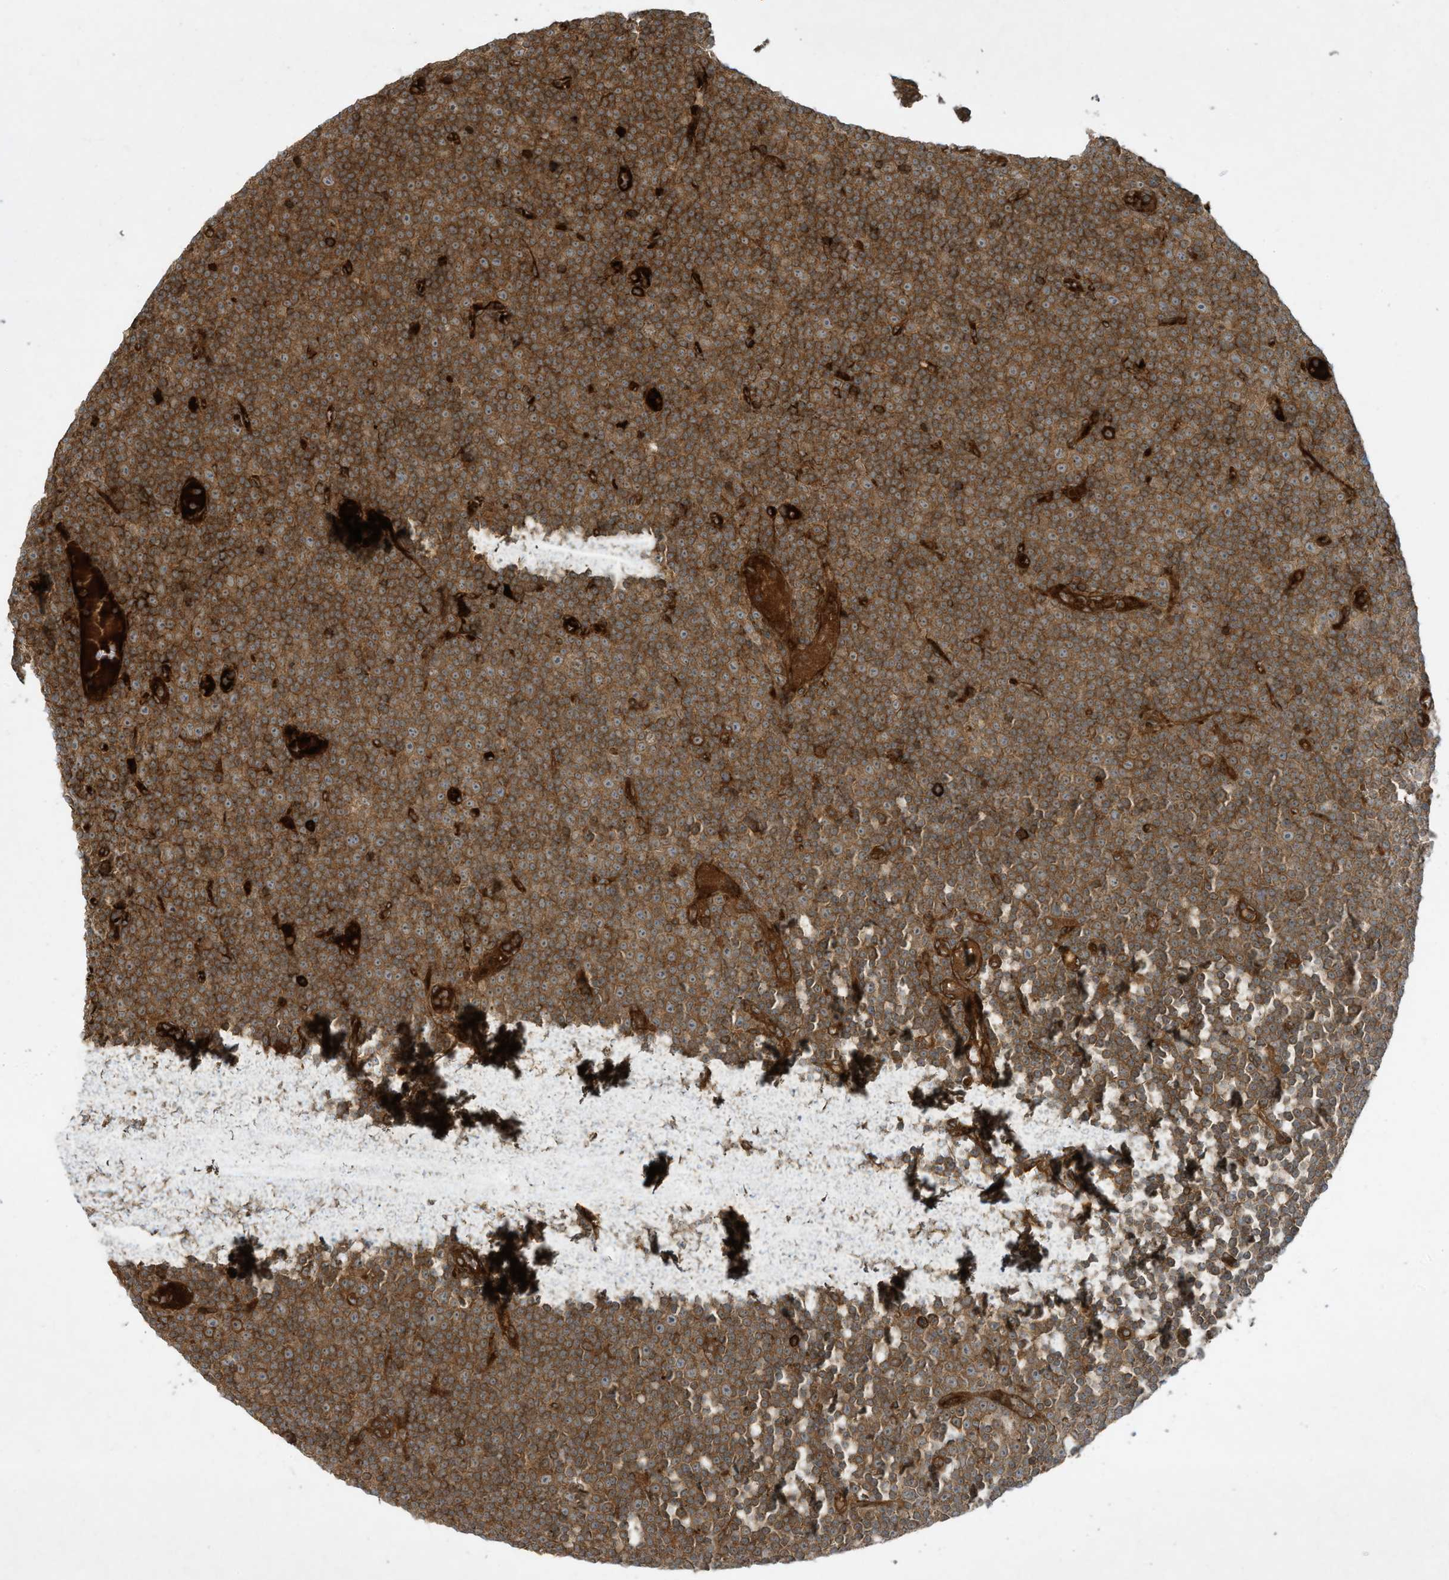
{"staining": {"intensity": "moderate", "quantity": ">75%", "location": "cytoplasmic/membranous"}, "tissue": "lymphoma", "cell_type": "Tumor cells", "image_type": "cancer", "snomed": [{"axis": "morphology", "description": "Malignant lymphoma, non-Hodgkin's type, Low grade"}, {"axis": "topography", "description": "Lymph node"}], "caption": "Lymphoma stained with a protein marker exhibits moderate staining in tumor cells.", "gene": "DDIT4", "patient": {"sex": "female", "age": 67}}